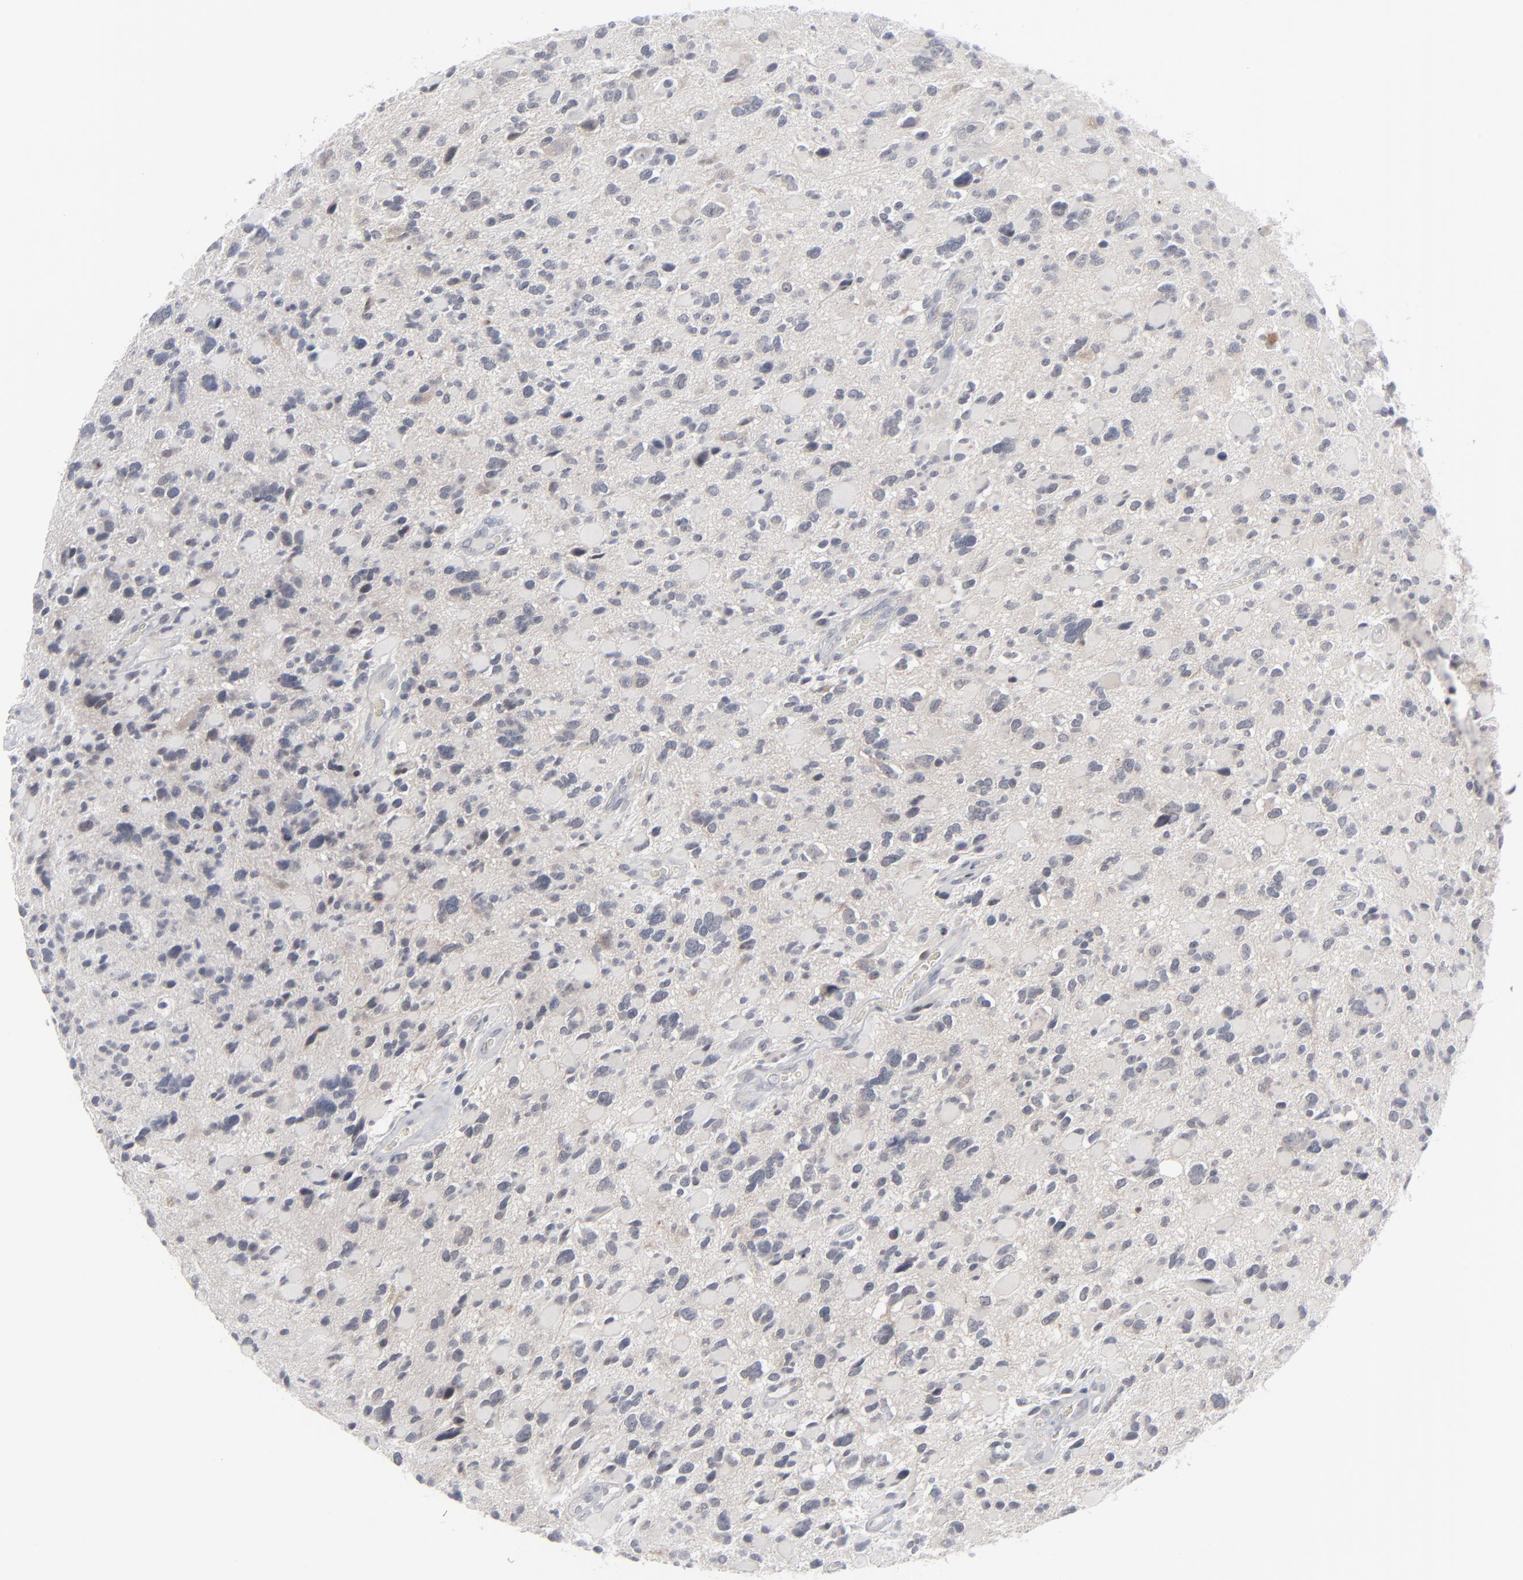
{"staining": {"intensity": "negative", "quantity": "none", "location": "none"}, "tissue": "glioma", "cell_type": "Tumor cells", "image_type": "cancer", "snomed": [{"axis": "morphology", "description": "Glioma, malignant, High grade"}, {"axis": "topography", "description": "Brain"}], "caption": "Immunohistochemistry (IHC) of human glioma demonstrates no expression in tumor cells.", "gene": "POF1B", "patient": {"sex": "female", "age": 37}}